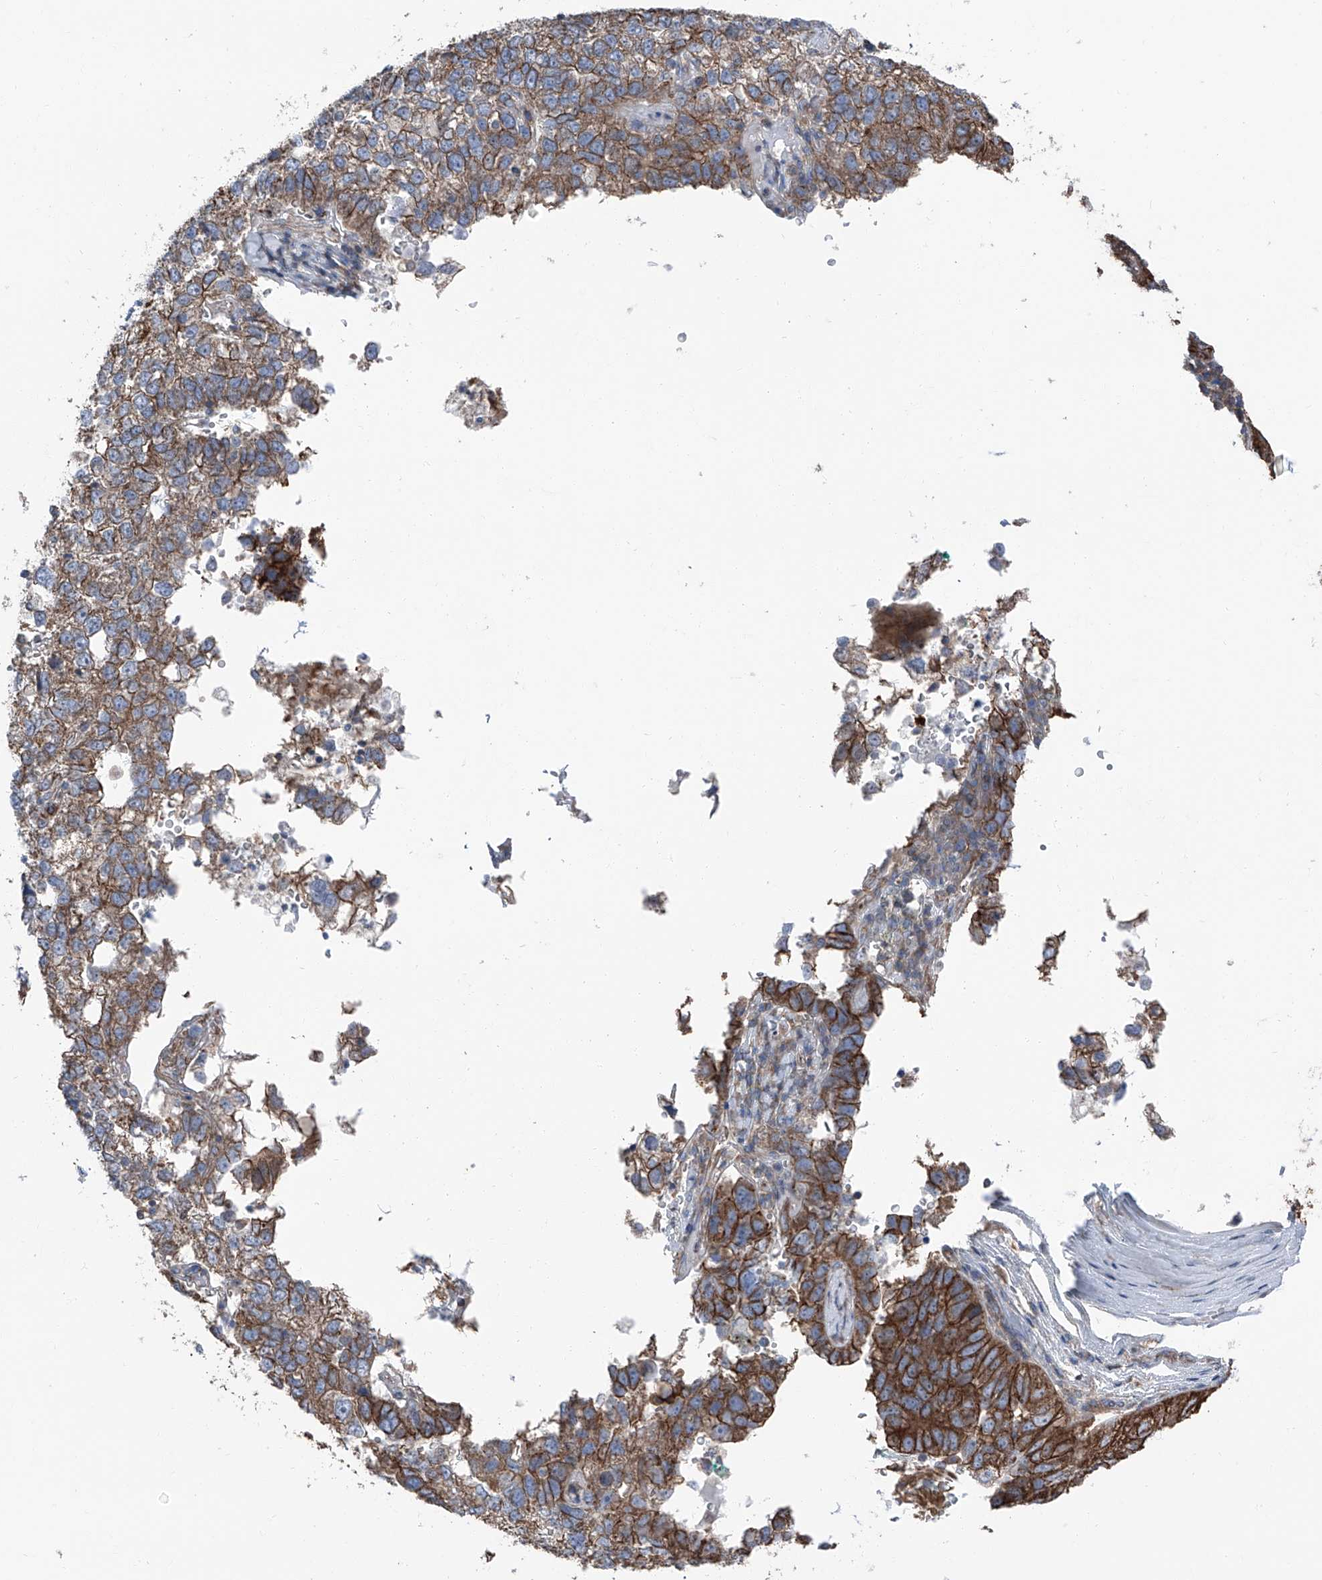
{"staining": {"intensity": "moderate", "quantity": ">75%", "location": "cytoplasmic/membranous"}, "tissue": "pancreatic cancer", "cell_type": "Tumor cells", "image_type": "cancer", "snomed": [{"axis": "morphology", "description": "Adenocarcinoma, NOS"}, {"axis": "topography", "description": "Pancreas"}], "caption": "Immunohistochemistry (DAB (3,3'-diaminobenzidine)) staining of adenocarcinoma (pancreatic) demonstrates moderate cytoplasmic/membranous protein positivity in approximately >75% of tumor cells.", "gene": "GPR142", "patient": {"sex": "female", "age": 61}}